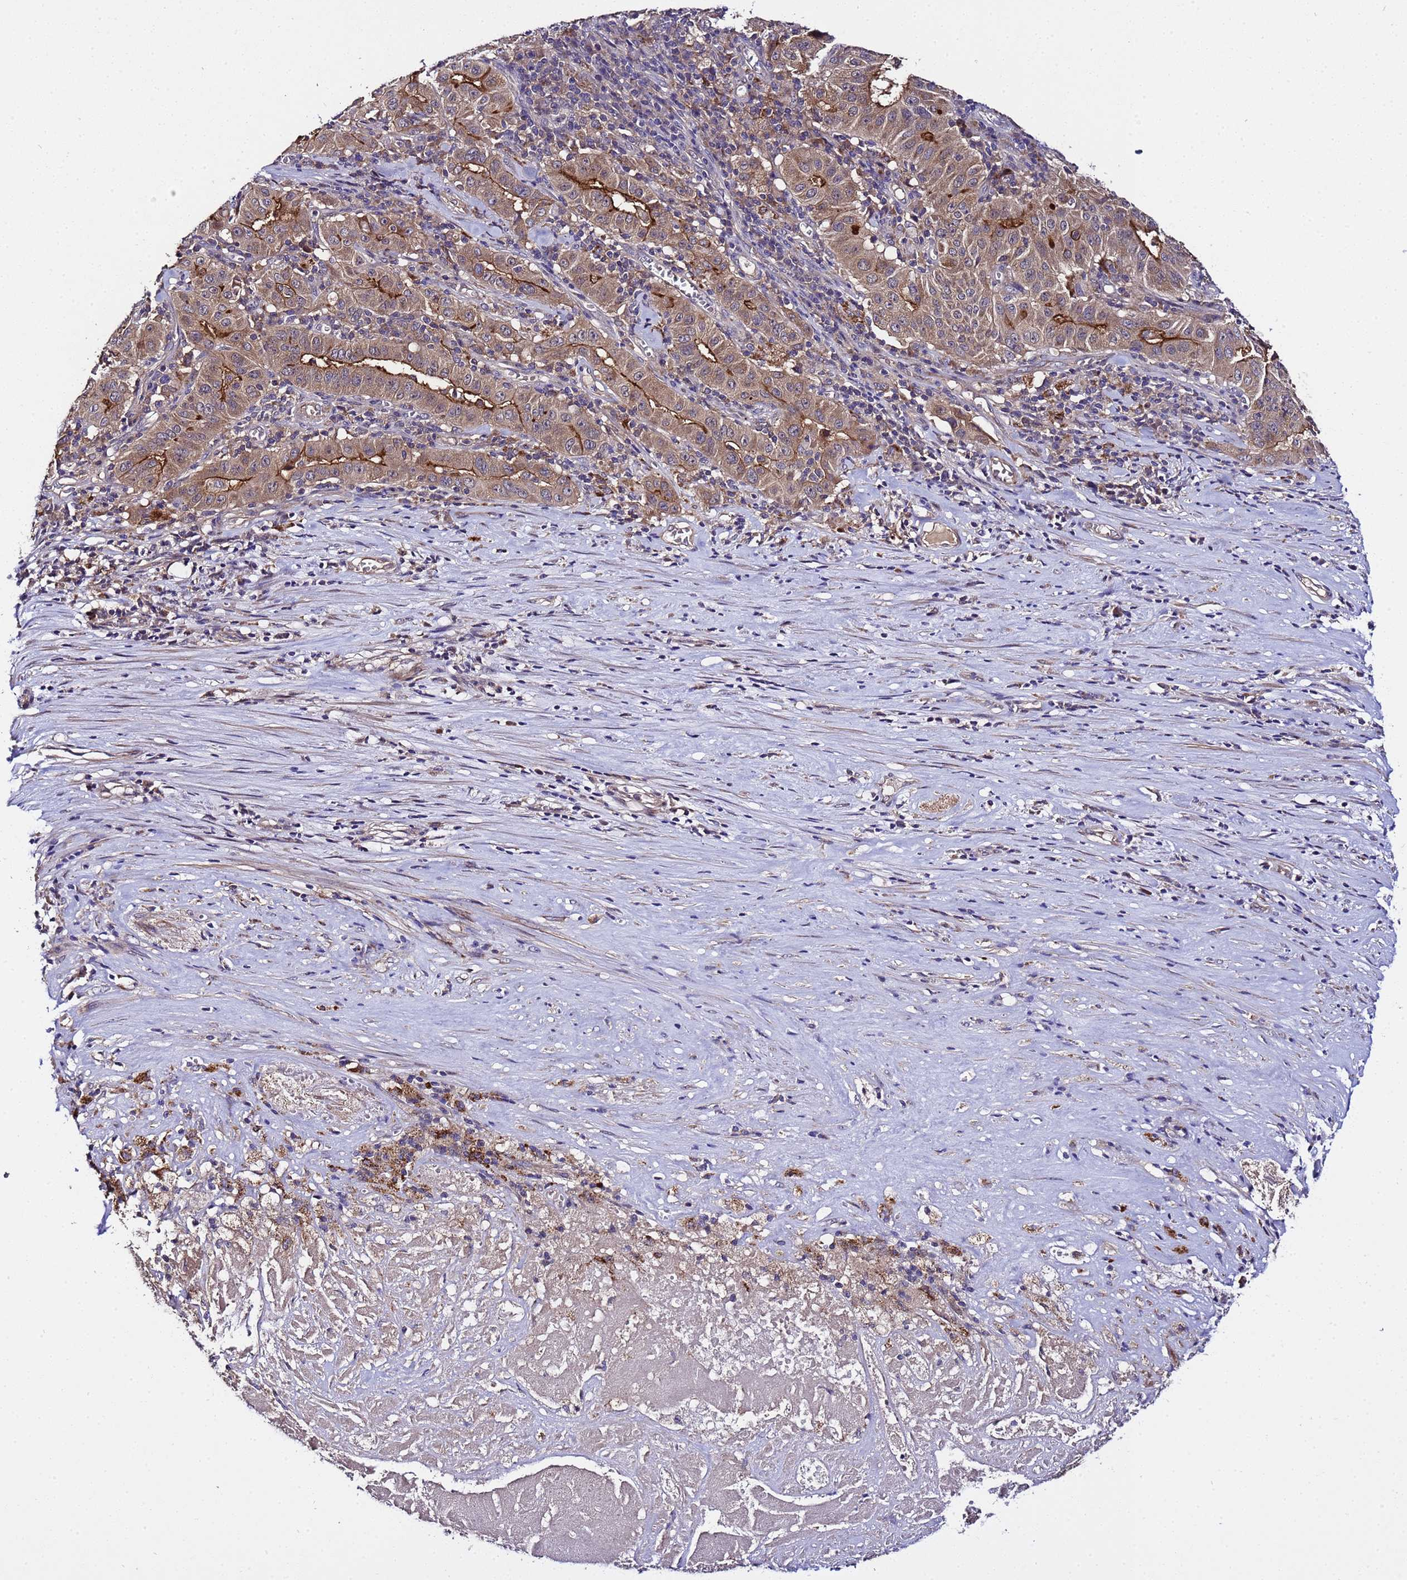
{"staining": {"intensity": "moderate", "quantity": ">75%", "location": "cytoplasmic/membranous"}, "tissue": "pancreatic cancer", "cell_type": "Tumor cells", "image_type": "cancer", "snomed": [{"axis": "morphology", "description": "Adenocarcinoma, NOS"}, {"axis": "topography", "description": "Pancreas"}], "caption": "Immunohistochemistry micrograph of neoplastic tissue: human pancreatic cancer stained using immunohistochemistry exhibits medium levels of moderate protein expression localized specifically in the cytoplasmic/membranous of tumor cells, appearing as a cytoplasmic/membranous brown color.", "gene": "PLXDC2", "patient": {"sex": "male", "age": 63}}